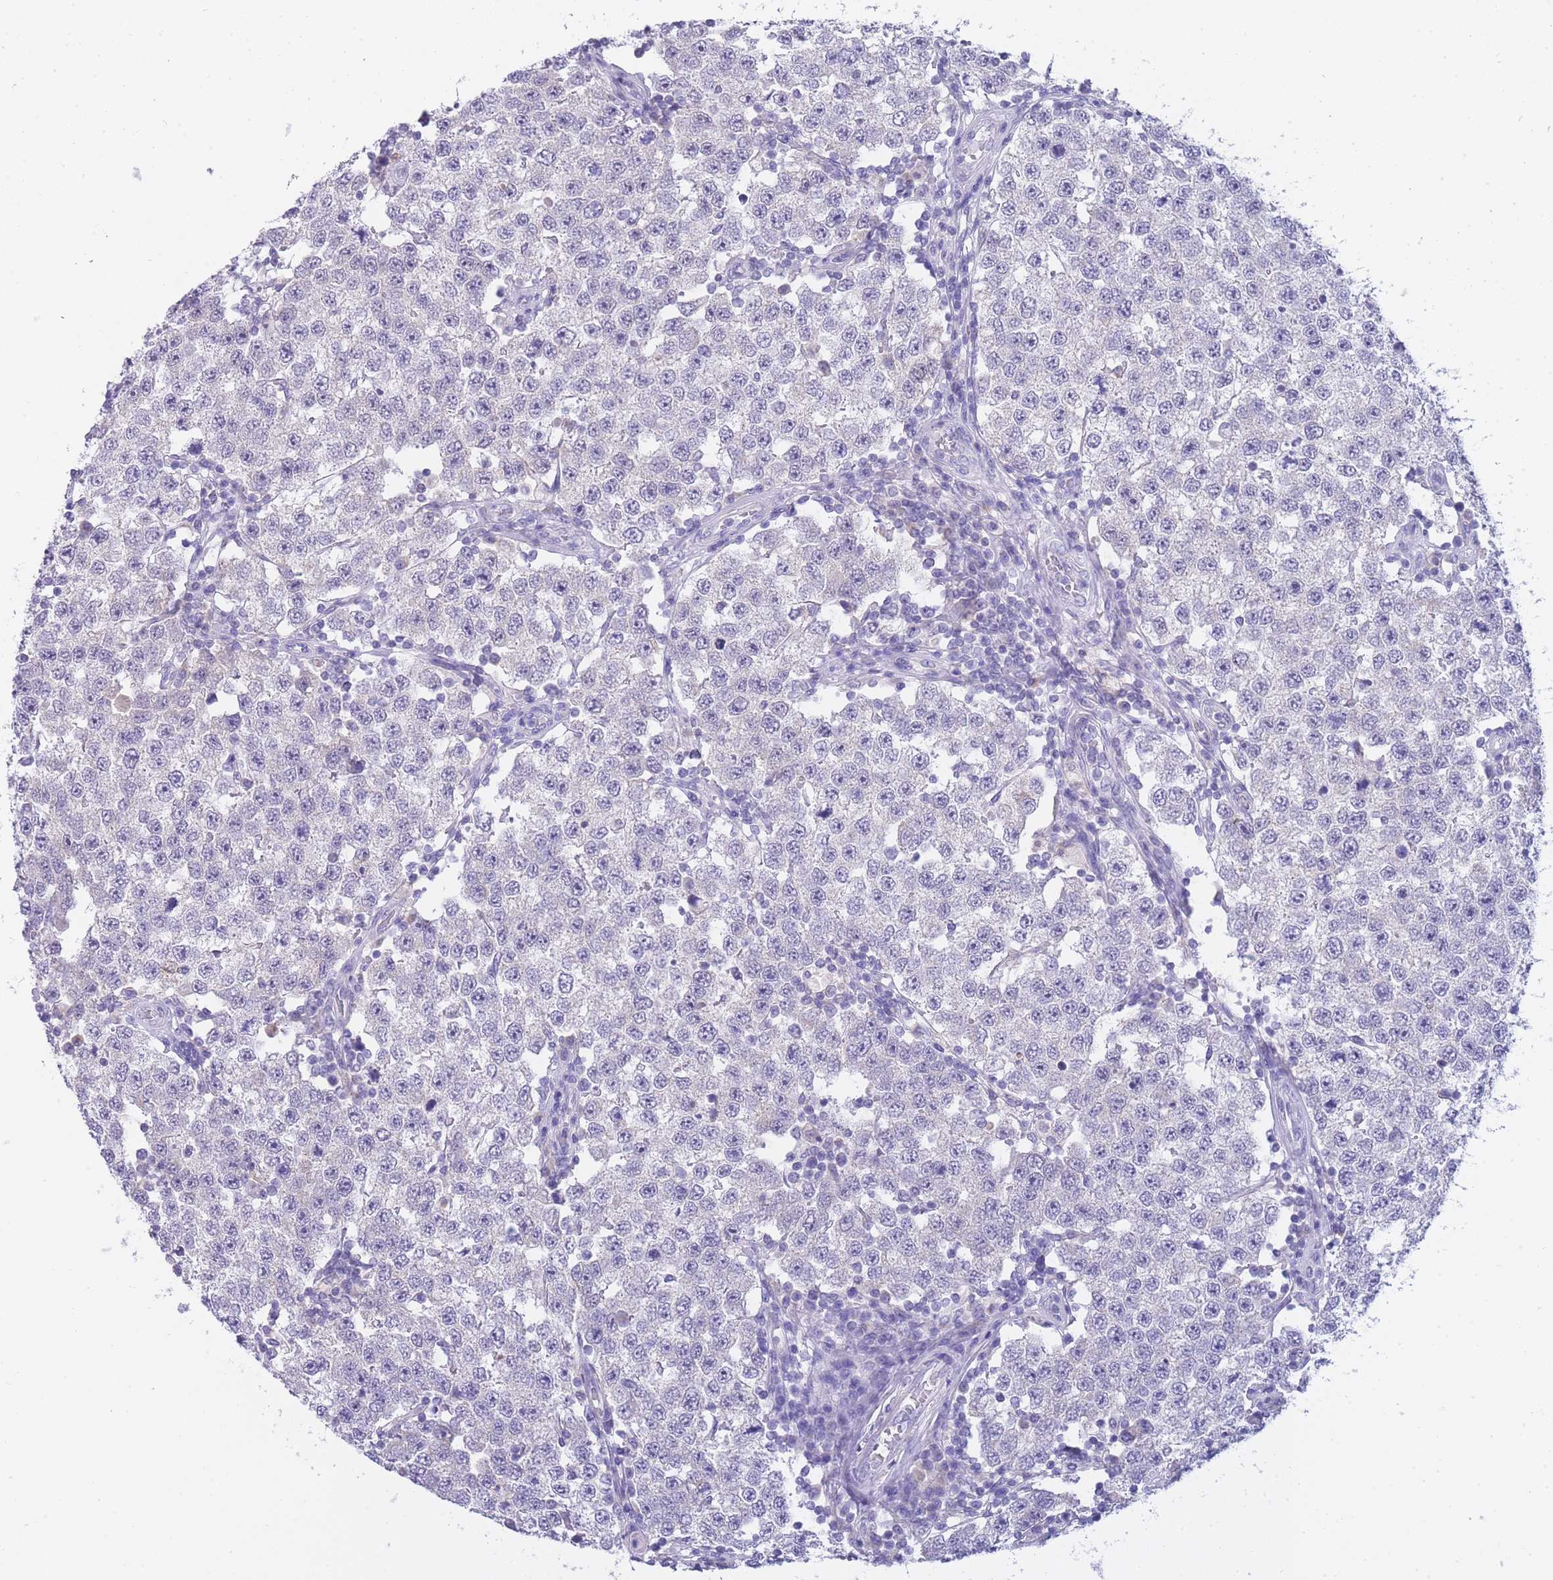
{"staining": {"intensity": "negative", "quantity": "none", "location": "none"}, "tissue": "testis cancer", "cell_type": "Tumor cells", "image_type": "cancer", "snomed": [{"axis": "morphology", "description": "Seminoma, NOS"}, {"axis": "topography", "description": "Testis"}], "caption": "Human seminoma (testis) stained for a protein using immunohistochemistry (IHC) displays no positivity in tumor cells.", "gene": "FRAT2", "patient": {"sex": "male", "age": 34}}